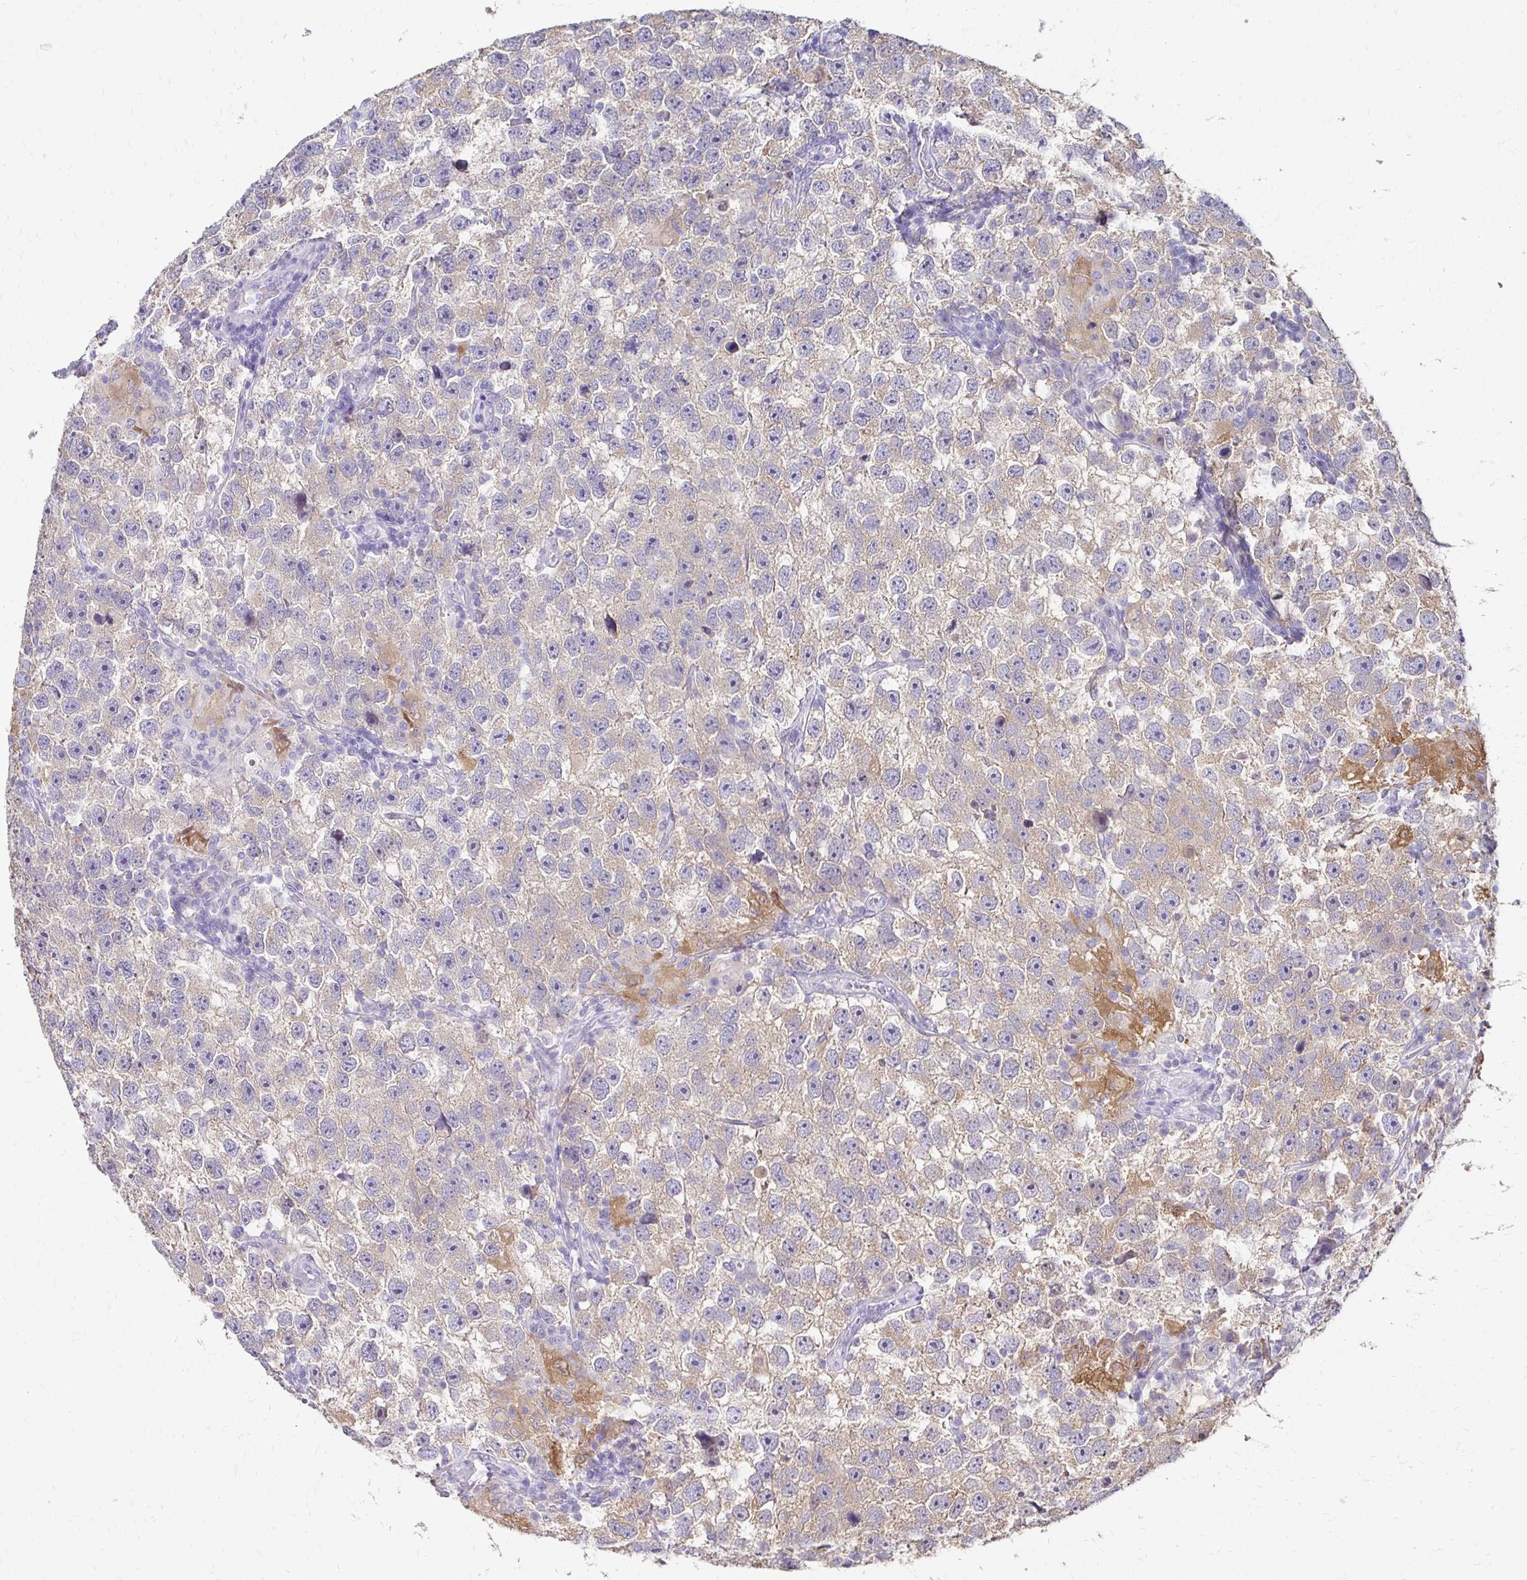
{"staining": {"intensity": "negative", "quantity": "none", "location": "none"}, "tissue": "testis cancer", "cell_type": "Tumor cells", "image_type": "cancer", "snomed": [{"axis": "morphology", "description": "Seminoma, NOS"}, {"axis": "topography", "description": "Testis"}], "caption": "Tumor cells show no significant protein staining in testis cancer (seminoma).", "gene": "PADI2", "patient": {"sex": "male", "age": 26}}